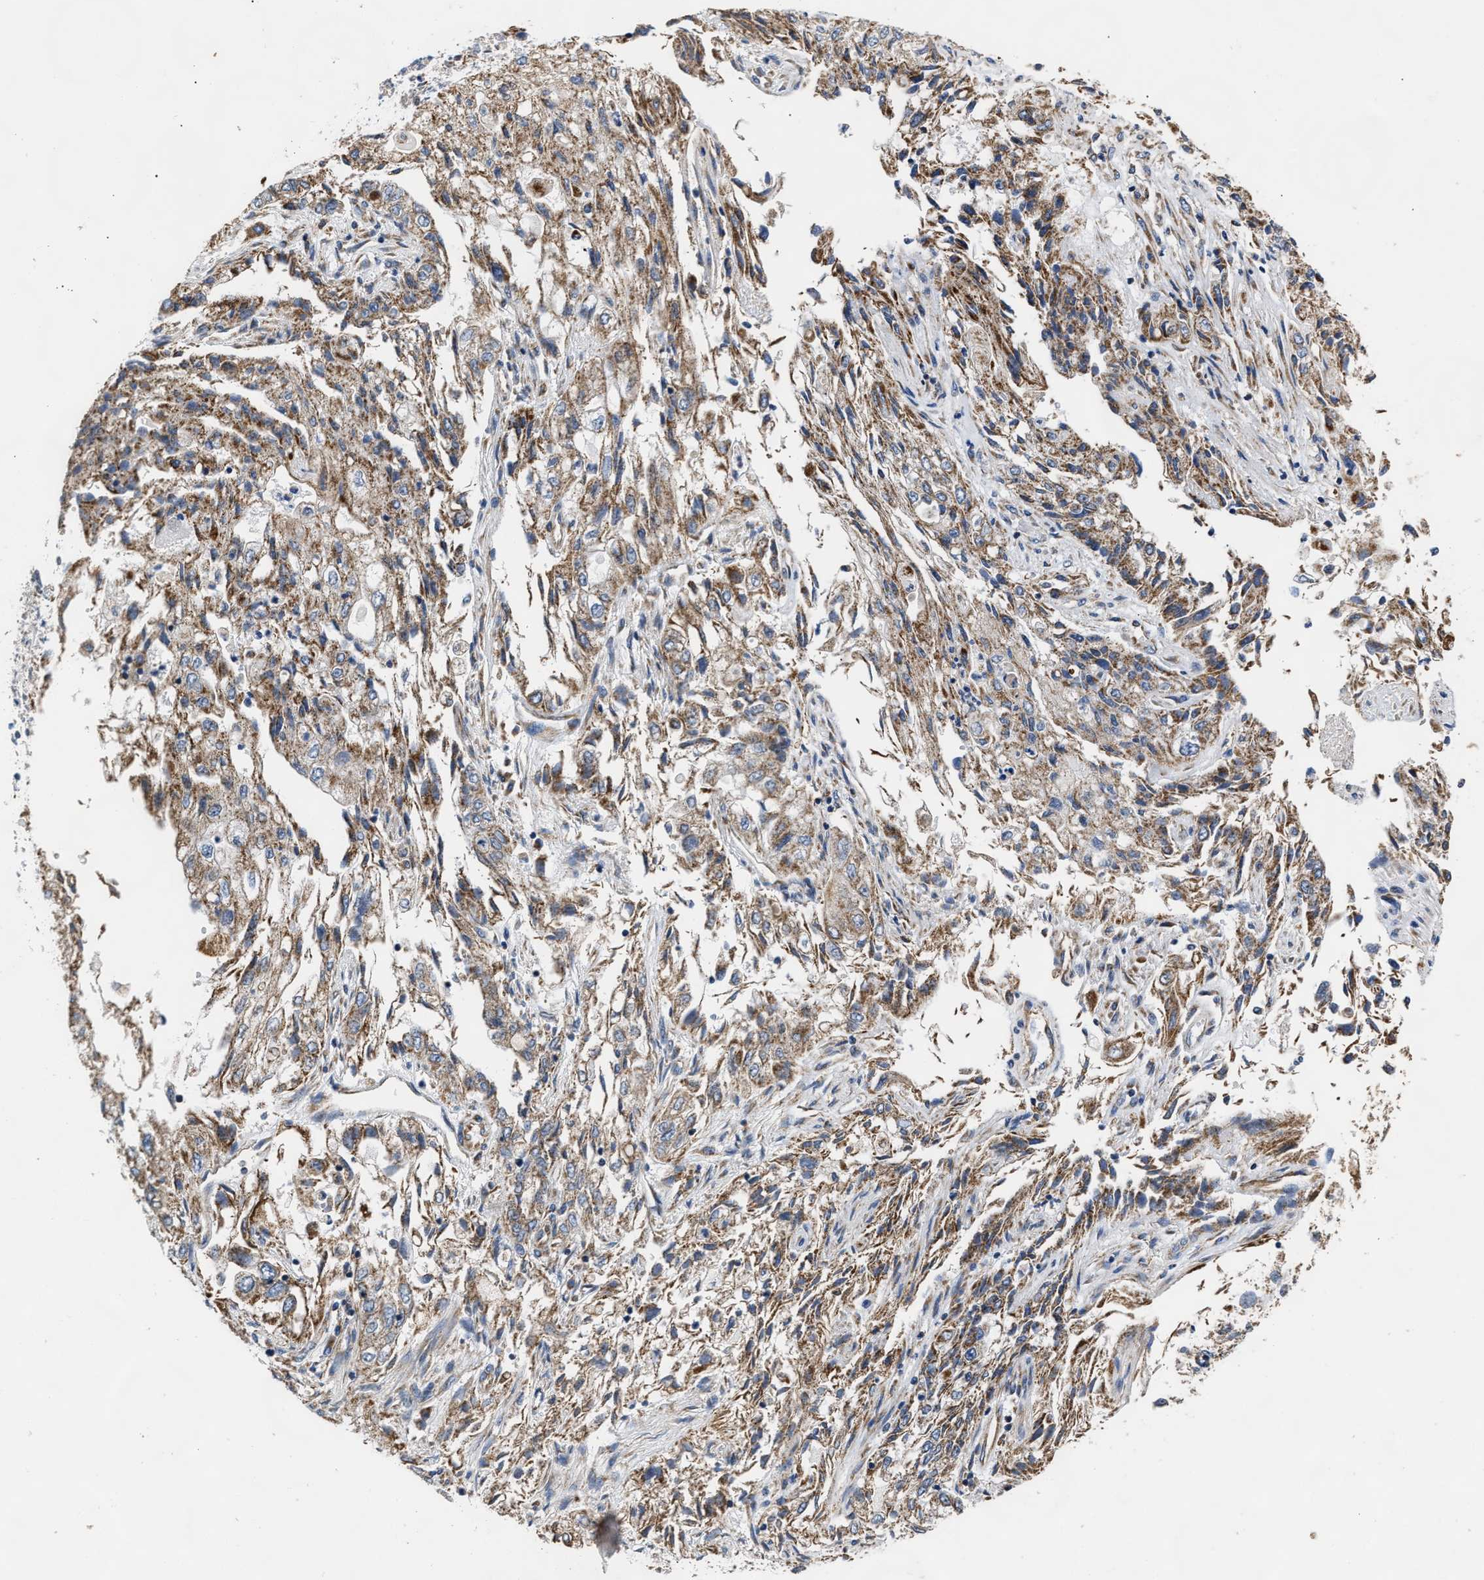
{"staining": {"intensity": "moderate", "quantity": ">75%", "location": "cytoplasmic/membranous"}, "tissue": "endometrial cancer", "cell_type": "Tumor cells", "image_type": "cancer", "snomed": [{"axis": "morphology", "description": "Adenocarcinoma, NOS"}, {"axis": "topography", "description": "Endometrium"}], "caption": "Approximately >75% of tumor cells in endometrial adenocarcinoma show moderate cytoplasmic/membranous protein staining as visualized by brown immunohistochemical staining.", "gene": "MALSU1", "patient": {"sex": "female", "age": 49}}